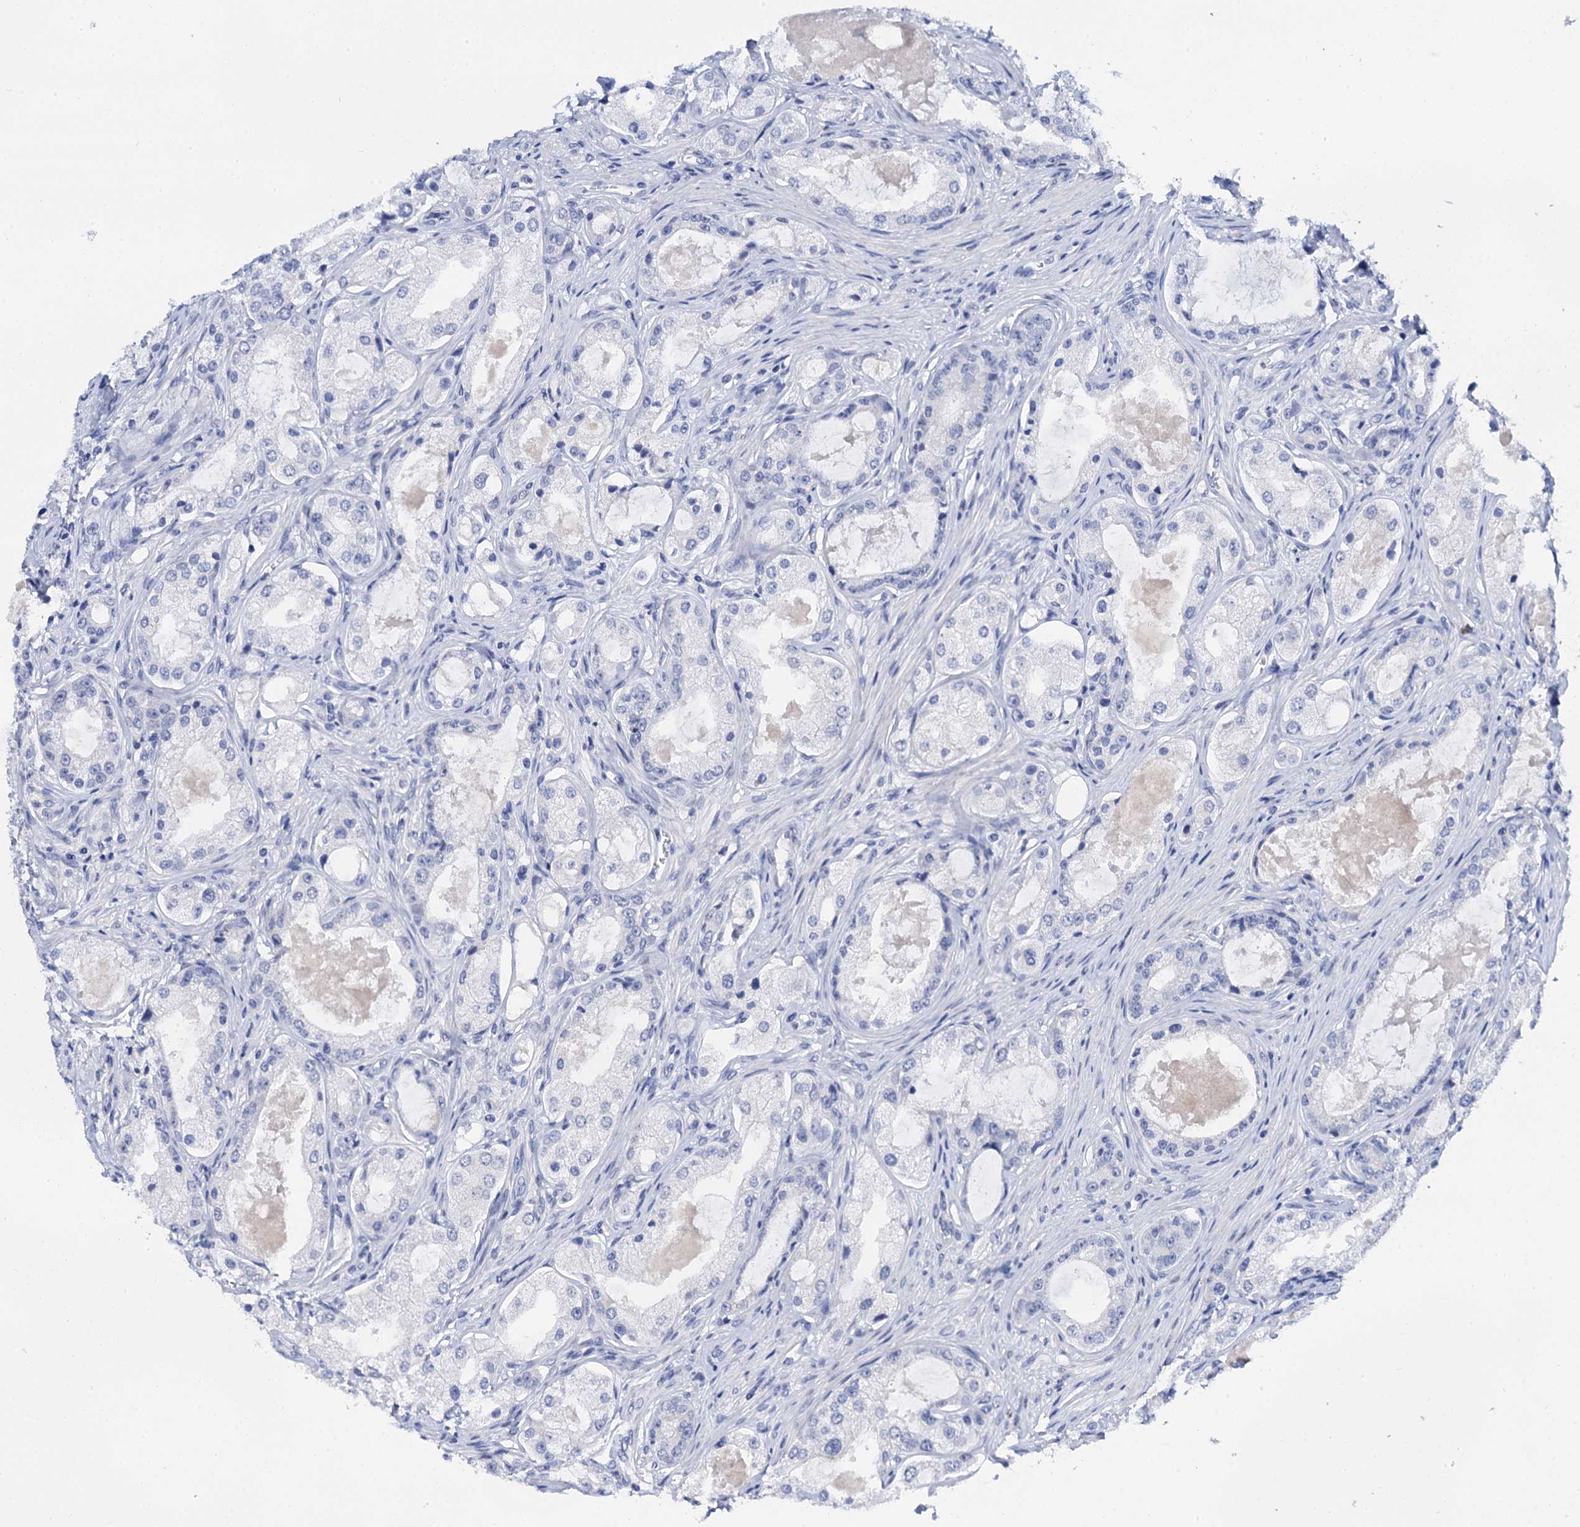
{"staining": {"intensity": "negative", "quantity": "none", "location": "none"}, "tissue": "prostate cancer", "cell_type": "Tumor cells", "image_type": "cancer", "snomed": [{"axis": "morphology", "description": "Adenocarcinoma, Low grade"}, {"axis": "topography", "description": "Prostate"}], "caption": "This histopathology image is of prostate adenocarcinoma (low-grade) stained with immunohistochemistry to label a protein in brown with the nuclei are counter-stained blue. There is no positivity in tumor cells. (Brightfield microscopy of DAB immunohistochemistry (IHC) at high magnification).", "gene": "LYPD3", "patient": {"sex": "male", "age": 68}}